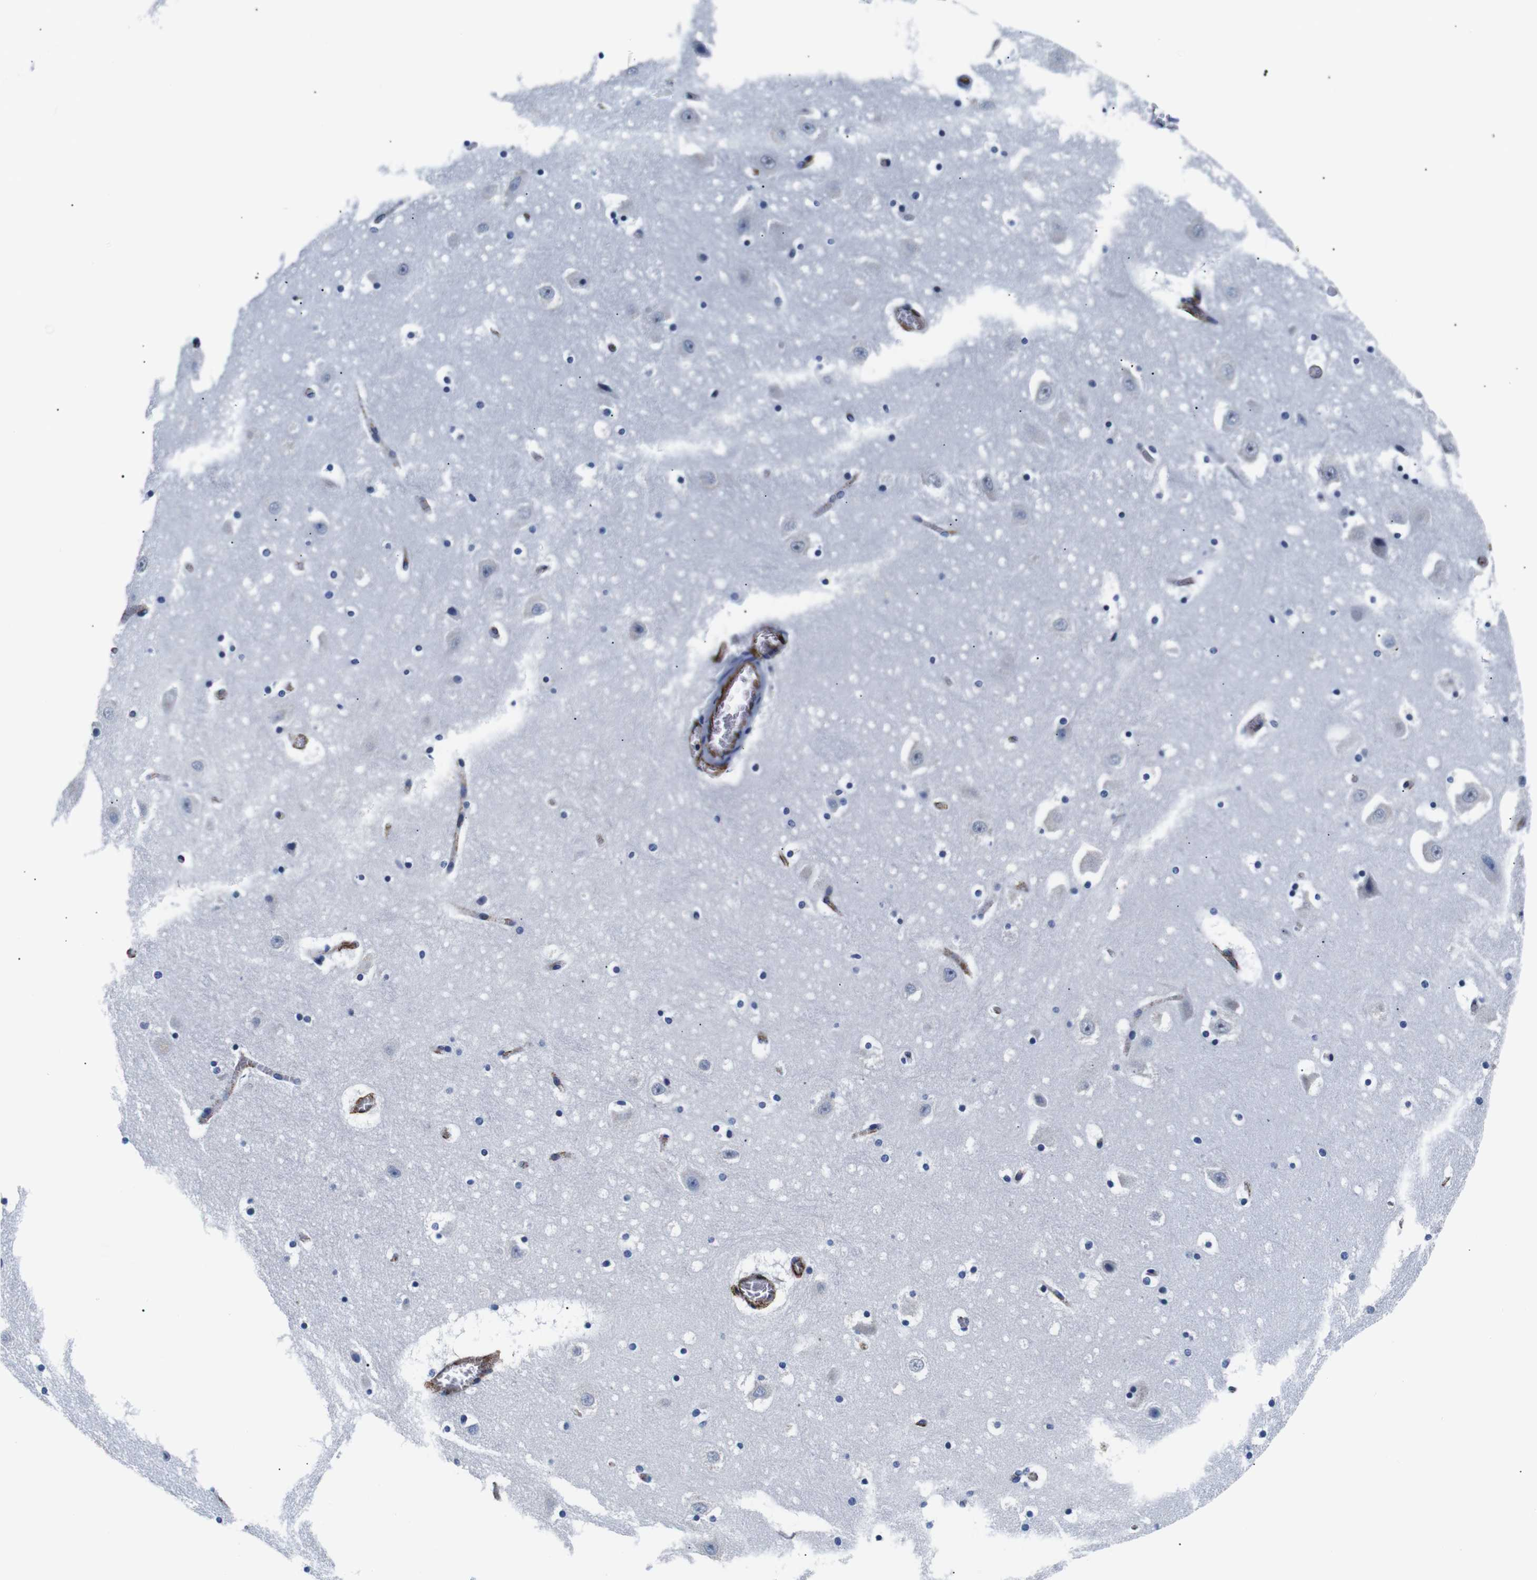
{"staining": {"intensity": "negative", "quantity": "none", "location": "none"}, "tissue": "hippocampus", "cell_type": "Glial cells", "image_type": "normal", "snomed": [{"axis": "morphology", "description": "Normal tissue, NOS"}, {"axis": "topography", "description": "Hippocampus"}], "caption": "High power microscopy photomicrograph of an immunohistochemistry micrograph of benign hippocampus, revealing no significant expression in glial cells. (Stains: DAB IHC with hematoxylin counter stain, Microscopy: brightfield microscopy at high magnification).", "gene": "MUC4", "patient": {"sex": "male", "age": 45}}